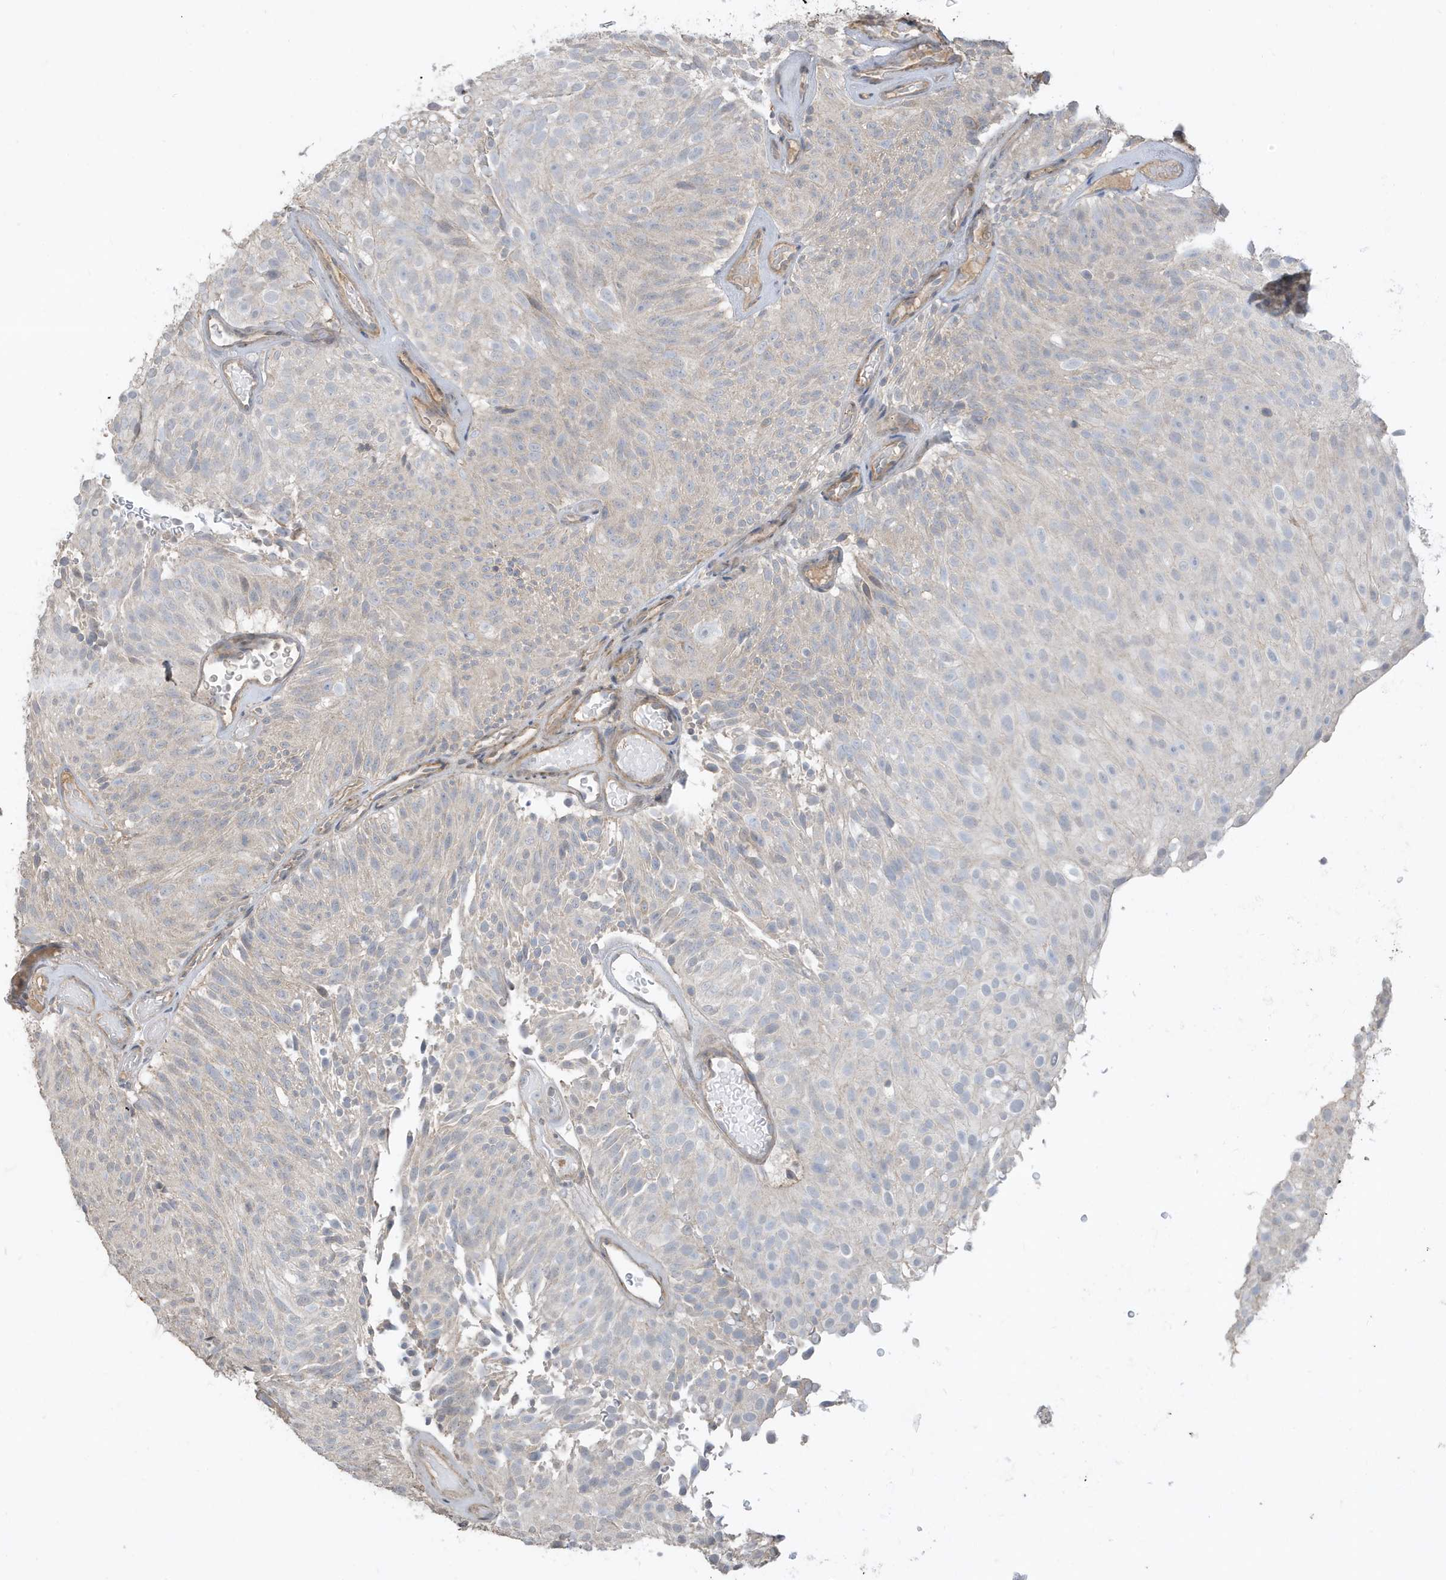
{"staining": {"intensity": "negative", "quantity": "none", "location": "none"}, "tissue": "urothelial cancer", "cell_type": "Tumor cells", "image_type": "cancer", "snomed": [{"axis": "morphology", "description": "Urothelial carcinoma, Low grade"}, {"axis": "topography", "description": "Urinary bladder"}], "caption": "Immunohistochemistry (IHC) of urothelial cancer demonstrates no expression in tumor cells.", "gene": "PRRT3", "patient": {"sex": "male", "age": 78}}